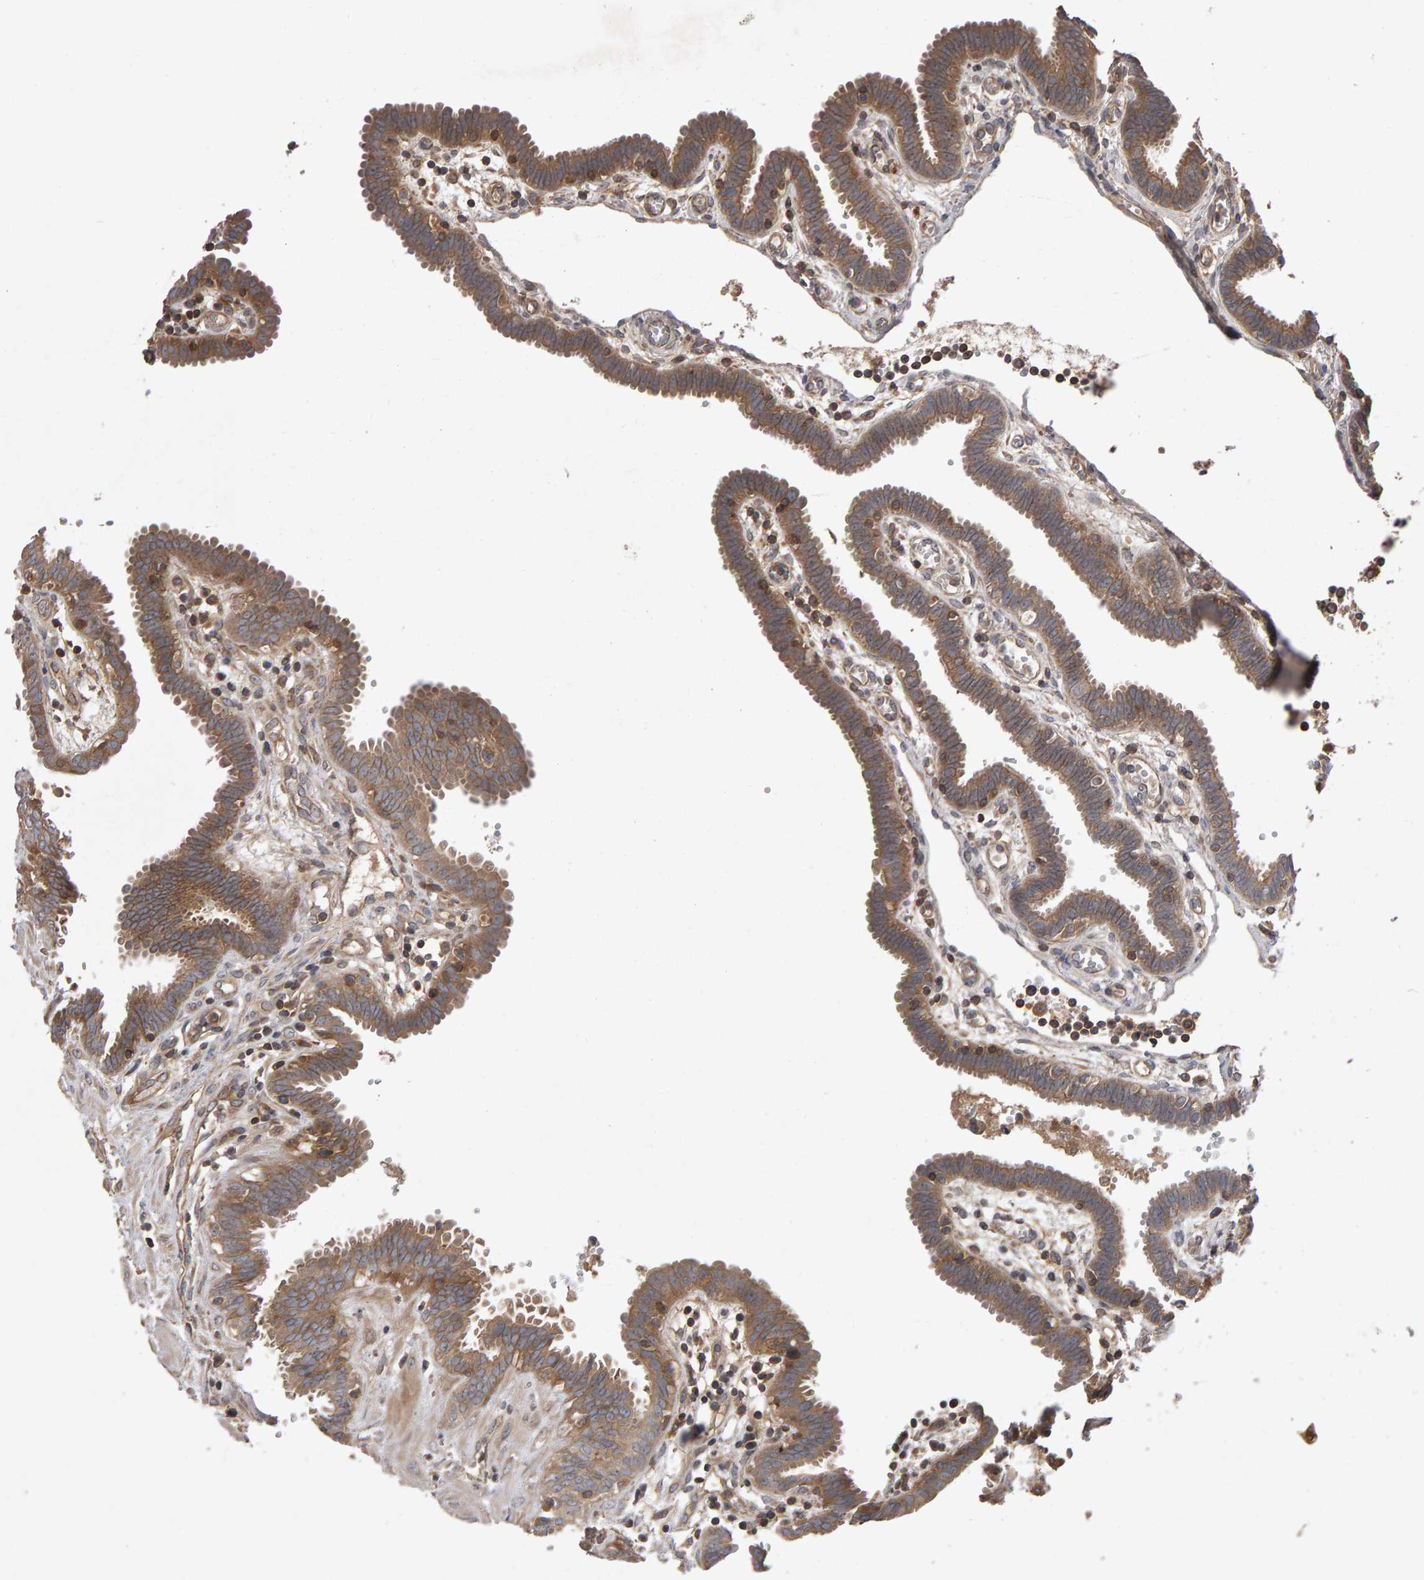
{"staining": {"intensity": "moderate", "quantity": ">75%", "location": "cytoplasmic/membranous"}, "tissue": "fallopian tube", "cell_type": "Glandular cells", "image_type": "normal", "snomed": [{"axis": "morphology", "description": "Normal tissue, NOS"}, {"axis": "topography", "description": "Fallopian tube"}, {"axis": "topography", "description": "Placenta"}], "caption": "The immunohistochemical stain highlights moderate cytoplasmic/membranous staining in glandular cells of benign fallopian tube.", "gene": "PGS1", "patient": {"sex": "female", "age": 32}}